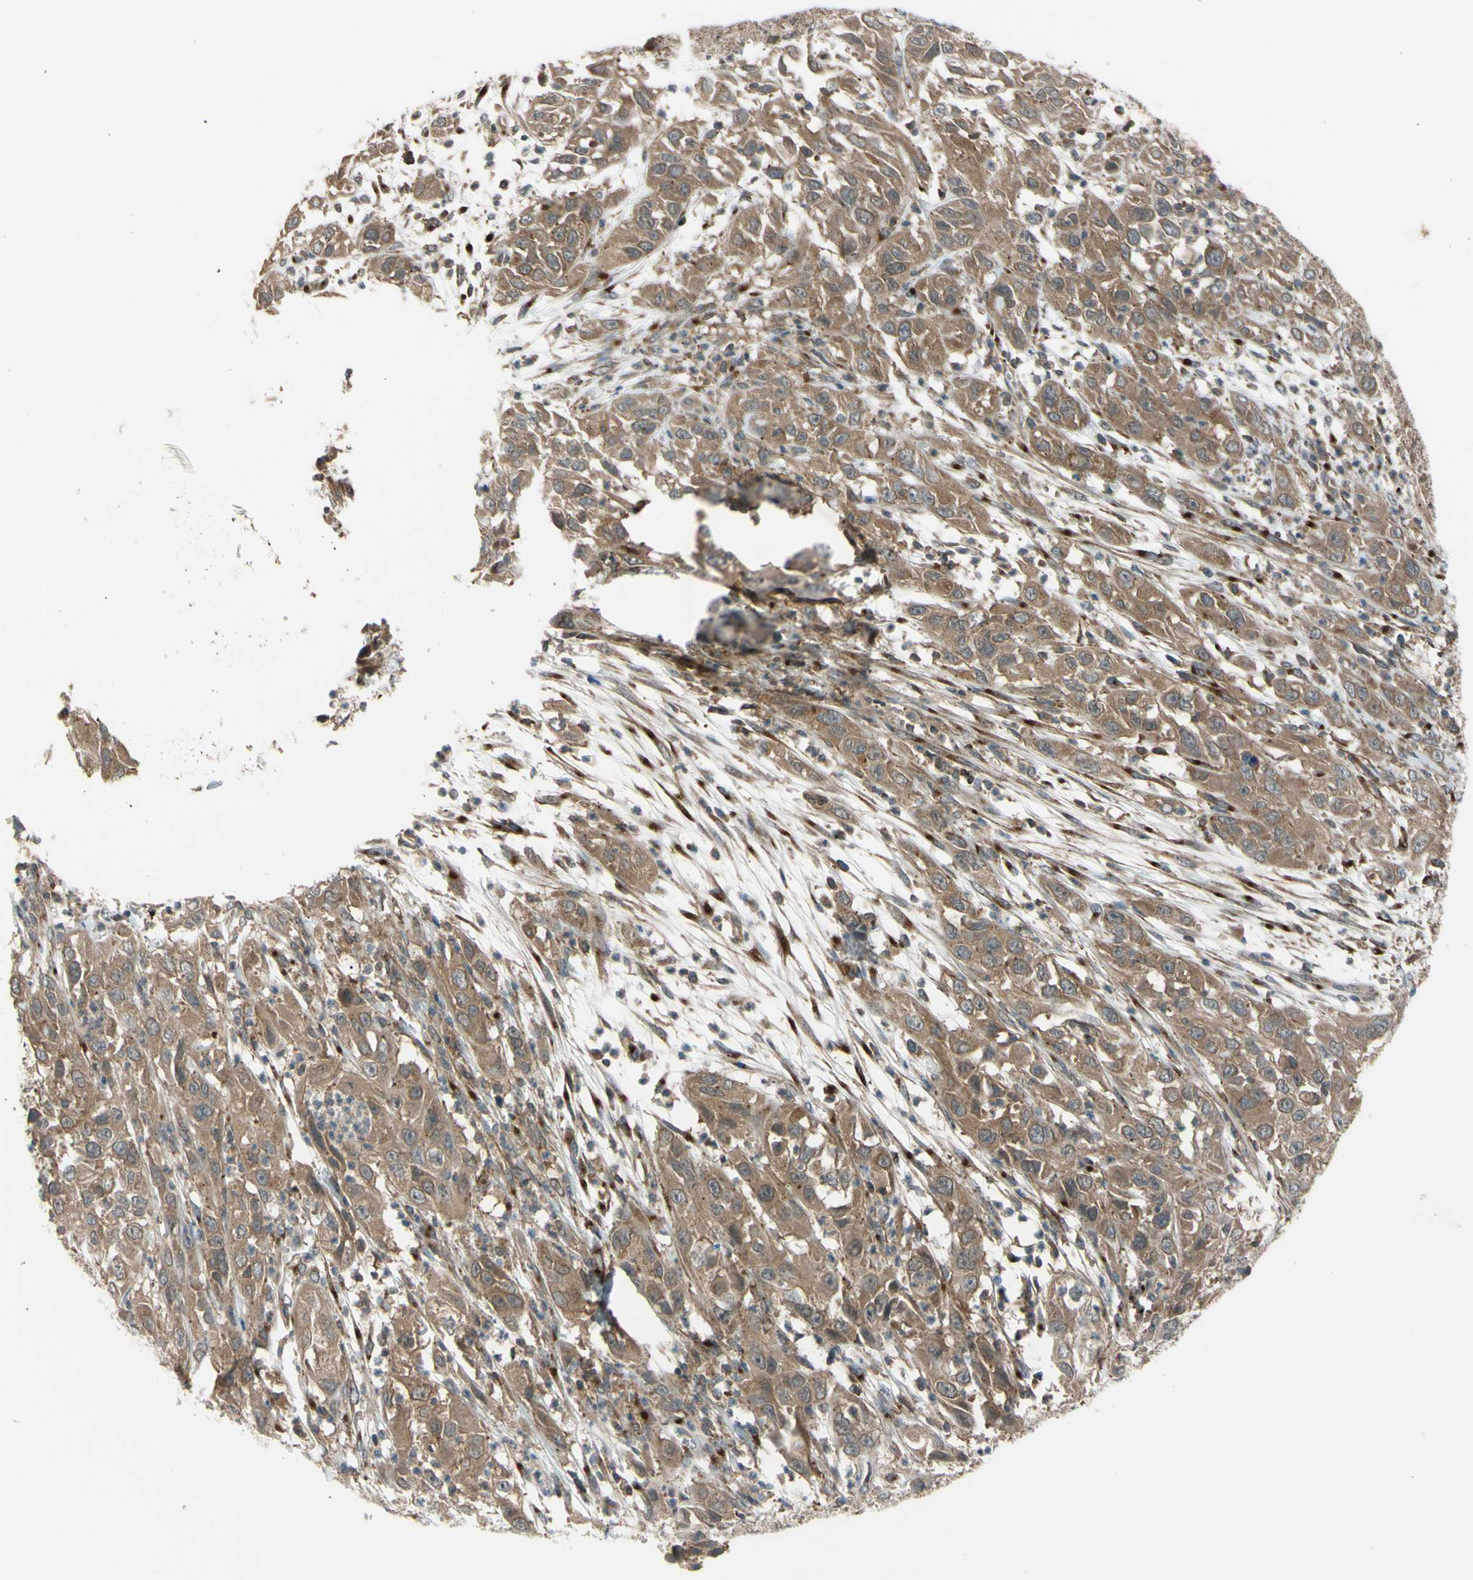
{"staining": {"intensity": "moderate", "quantity": ">75%", "location": "cytoplasmic/membranous"}, "tissue": "cervical cancer", "cell_type": "Tumor cells", "image_type": "cancer", "snomed": [{"axis": "morphology", "description": "Squamous cell carcinoma, NOS"}, {"axis": "topography", "description": "Cervix"}], "caption": "Protein staining shows moderate cytoplasmic/membranous positivity in approximately >75% of tumor cells in cervical cancer. Immunohistochemistry (ihc) stains the protein of interest in brown and the nuclei are stained blue.", "gene": "FLII", "patient": {"sex": "female", "age": 32}}